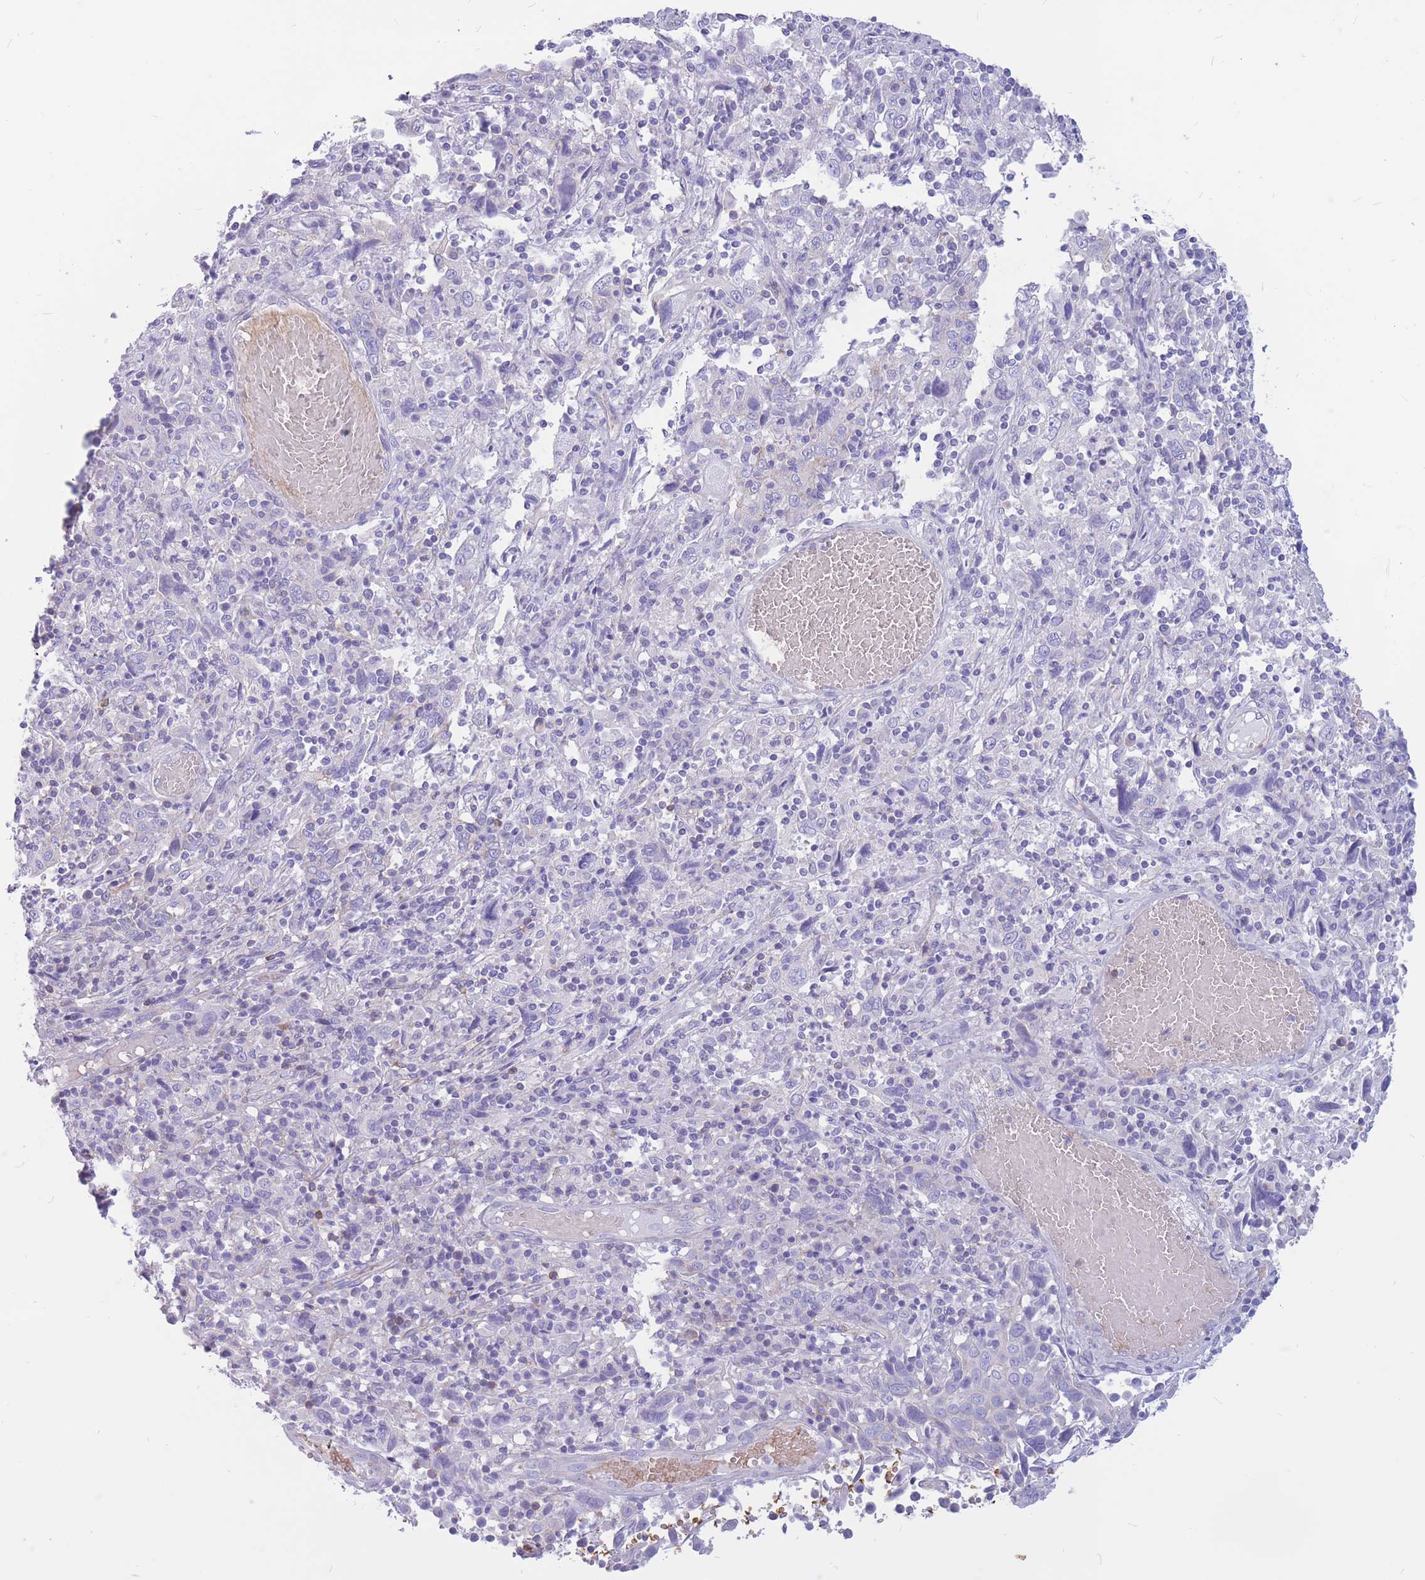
{"staining": {"intensity": "negative", "quantity": "none", "location": "none"}, "tissue": "cervical cancer", "cell_type": "Tumor cells", "image_type": "cancer", "snomed": [{"axis": "morphology", "description": "Squamous cell carcinoma, NOS"}, {"axis": "topography", "description": "Cervix"}], "caption": "This image is of cervical cancer (squamous cell carcinoma) stained with IHC to label a protein in brown with the nuclei are counter-stained blue. There is no staining in tumor cells. (DAB IHC, high magnification).", "gene": "ADD2", "patient": {"sex": "female", "age": 46}}